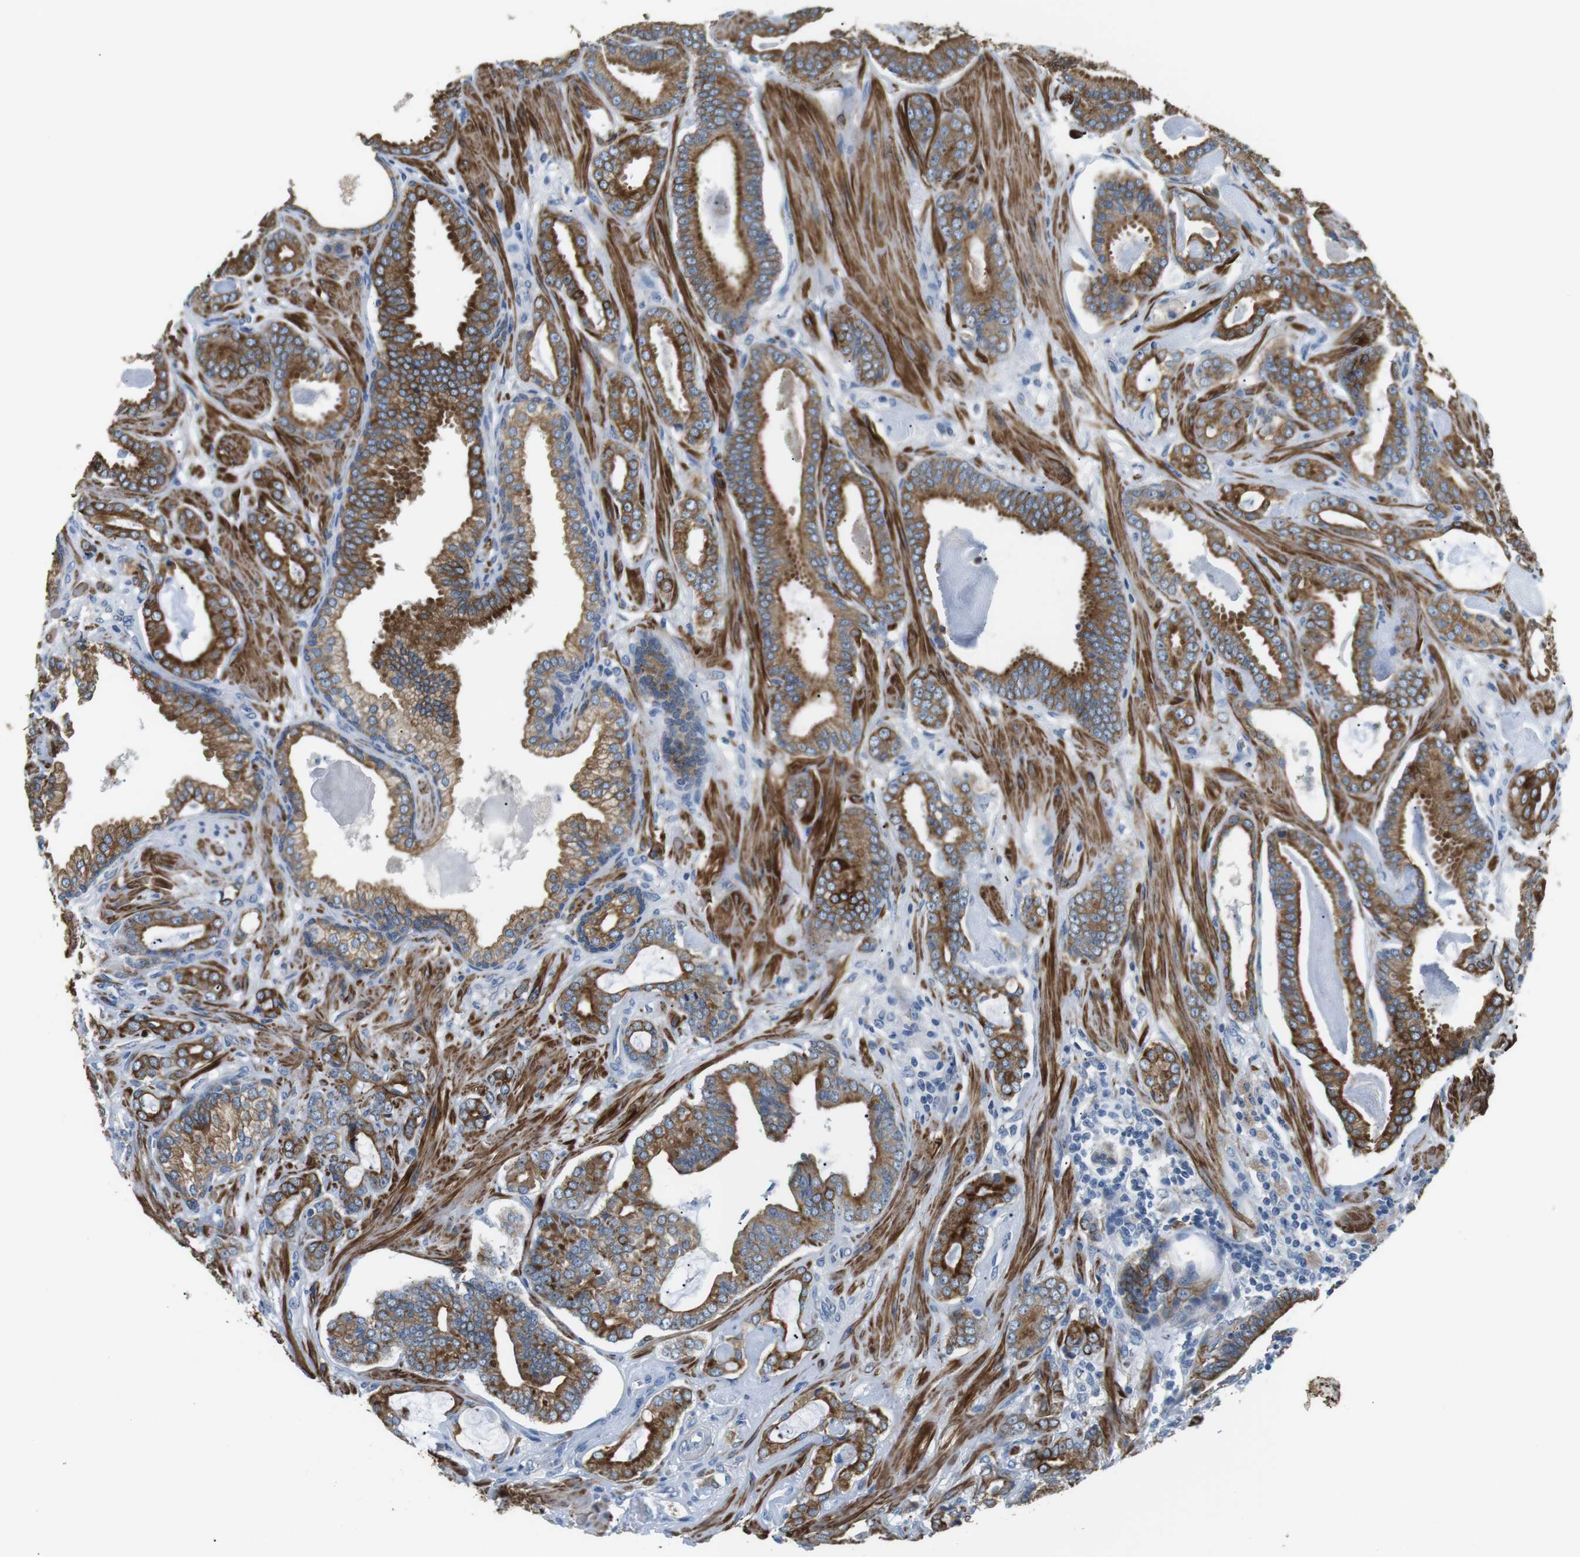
{"staining": {"intensity": "moderate", "quantity": ">75%", "location": "cytoplasmic/membranous"}, "tissue": "prostate cancer", "cell_type": "Tumor cells", "image_type": "cancer", "snomed": [{"axis": "morphology", "description": "Adenocarcinoma, Low grade"}, {"axis": "topography", "description": "Prostate"}], "caption": "IHC (DAB (3,3'-diaminobenzidine)) staining of prostate cancer (adenocarcinoma (low-grade)) shows moderate cytoplasmic/membranous protein staining in approximately >75% of tumor cells.", "gene": "UNC5CL", "patient": {"sex": "male", "age": 53}}